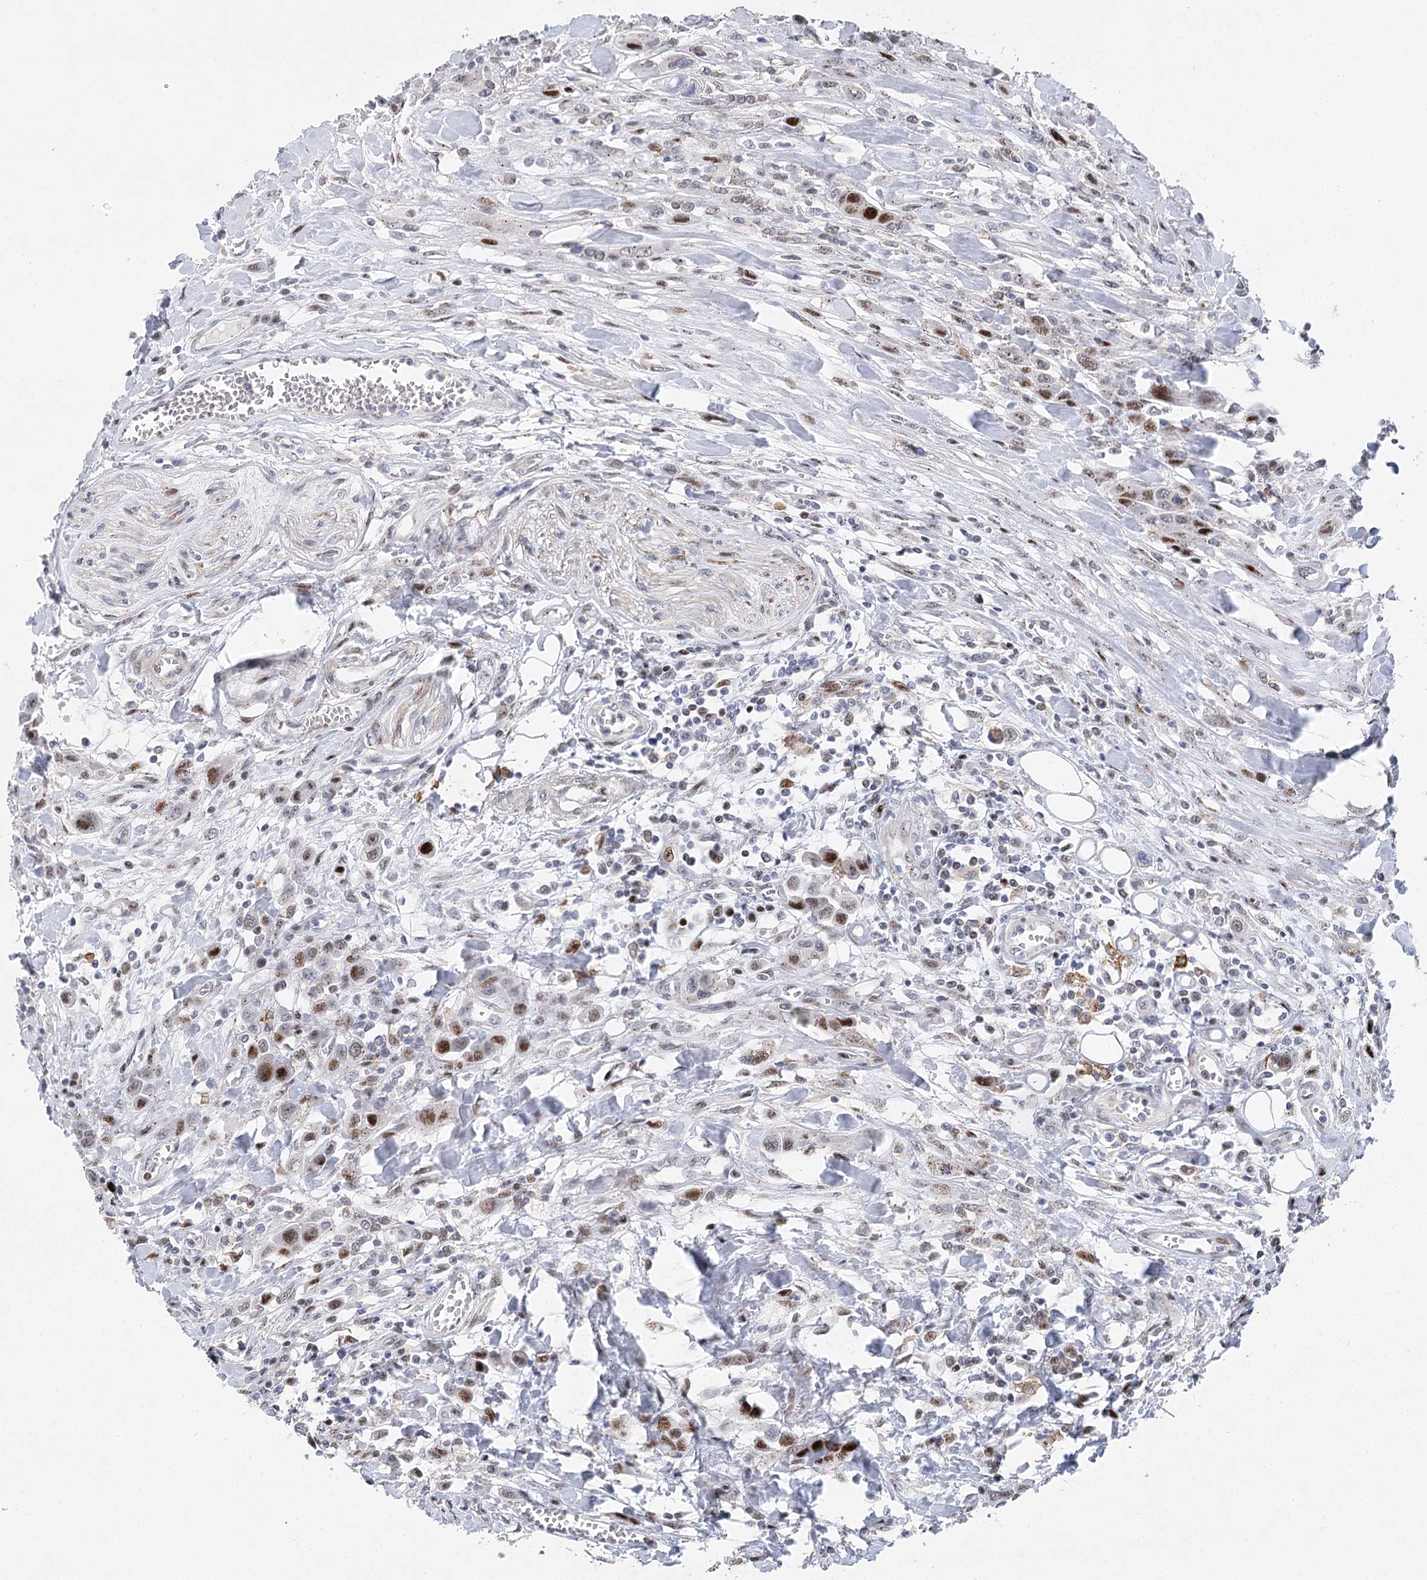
{"staining": {"intensity": "moderate", "quantity": "<25%", "location": "nuclear"}, "tissue": "urothelial cancer", "cell_type": "Tumor cells", "image_type": "cancer", "snomed": [{"axis": "morphology", "description": "Urothelial carcinoma, High grade"}, {"axis": "topography", "description": "Urinary bladder"}], "caption": "Moderate nuclear staining is present in about <25% of tumor cells in high-grade urothelial carcinoma. The staining was performed using DAB (3,3'-diaminobenzidine), with brown indicating positive protein expression. Nuclei are stained blue with hematoxylin.", "gene": "CAMTA1", "patient": {"sex": "male", "age": 50}}